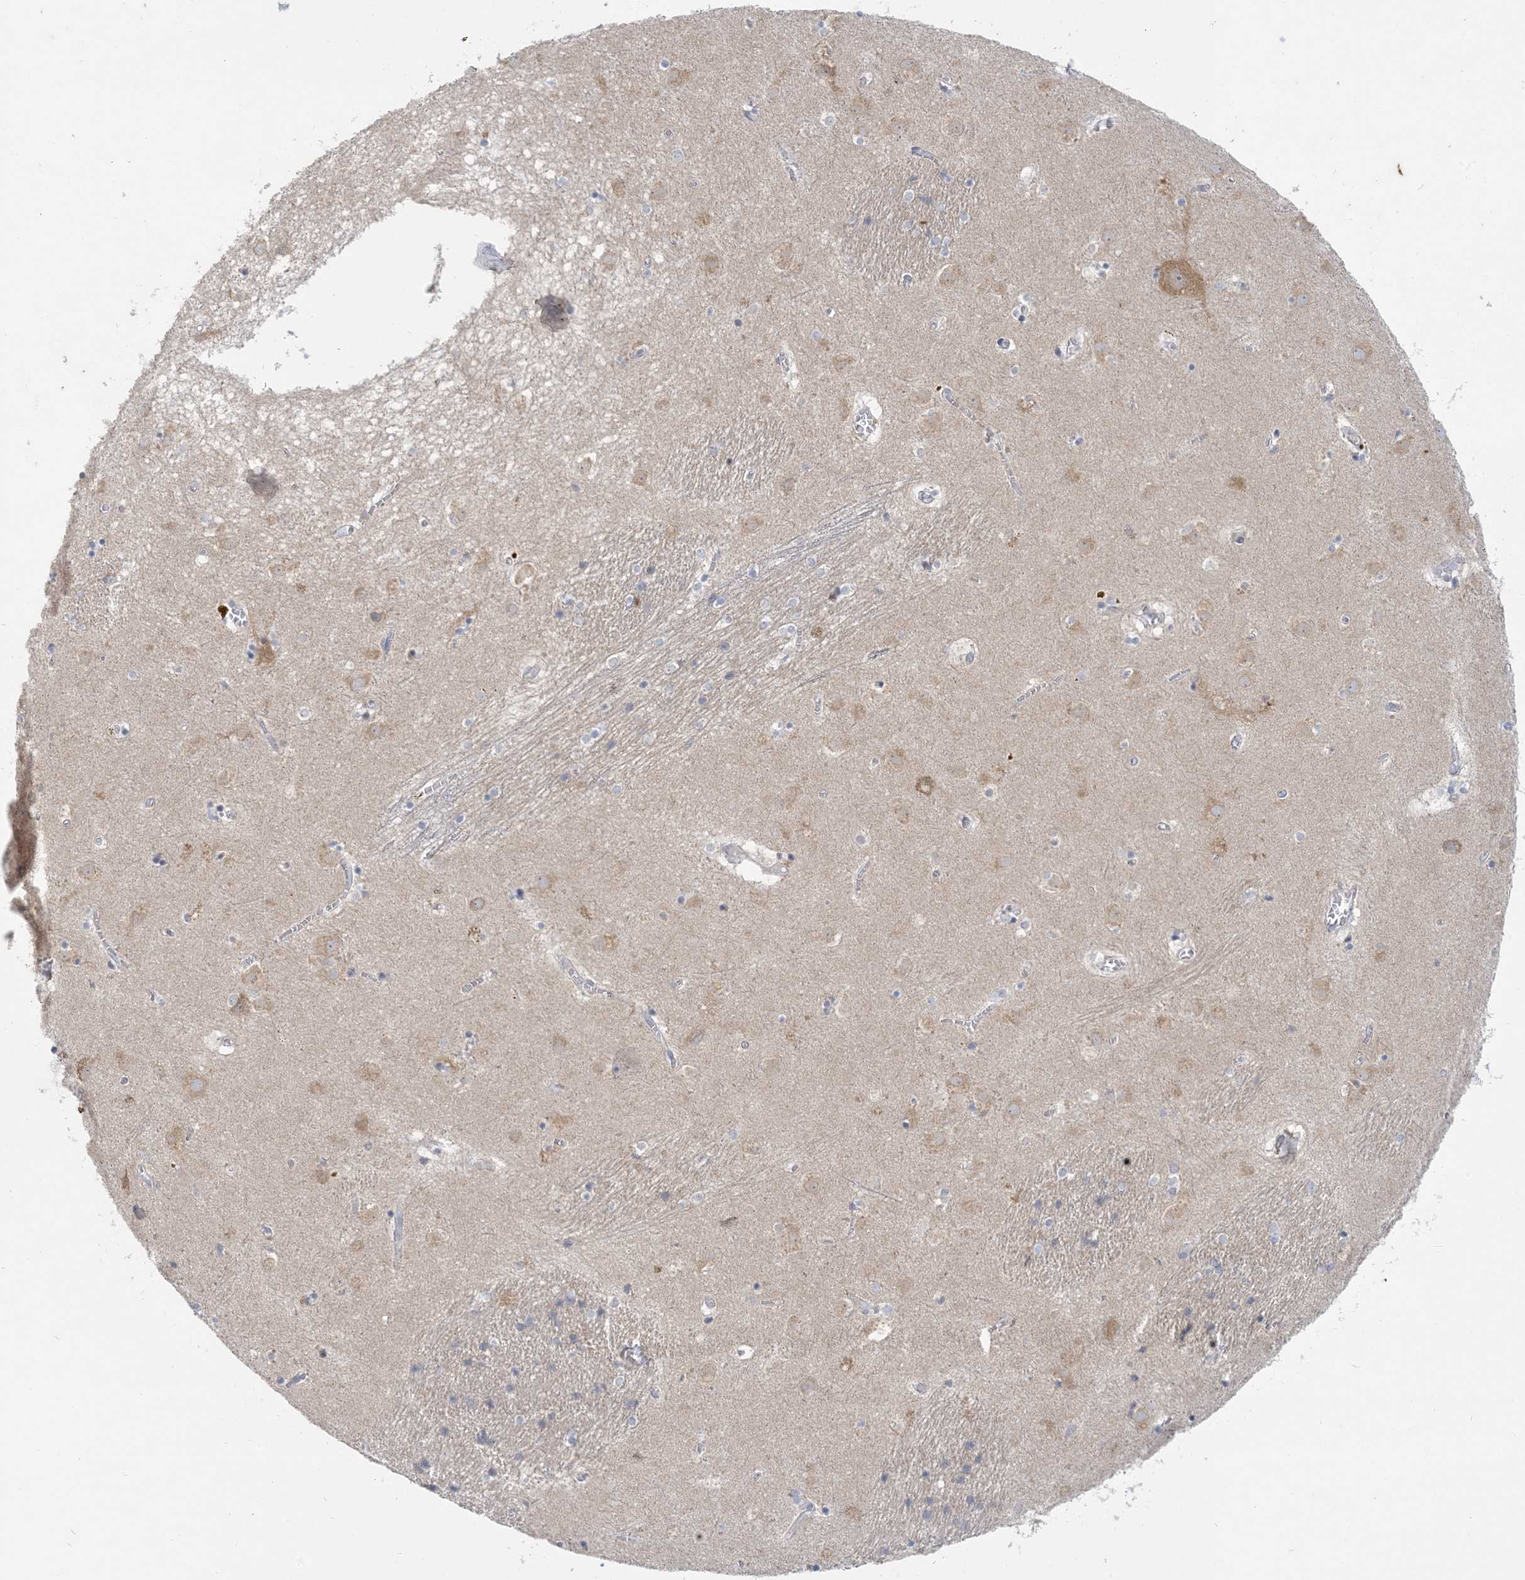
{"staining": {"intensity": "weak", "quantity": "<25%", "location": "cytoplasmic/membranous"}, "tissue": "caudate", "cell_type": "Glial cells", "image_type": "normal", "snomed": [{"axis": "morphology", "description": "Normal tissue, NOS"}, {"axis": "topography", "description": "Lateral ventricle wall"}], "caption": "A high-resolution image shows IHC staining of benign caudate, which shows no significant positivity in glial cells. (DAB (3,3'-diaminobenzidine) IHC, high magnification).", "gene": "KIF3A", "patient": {"sex": "male", "age": 70}}